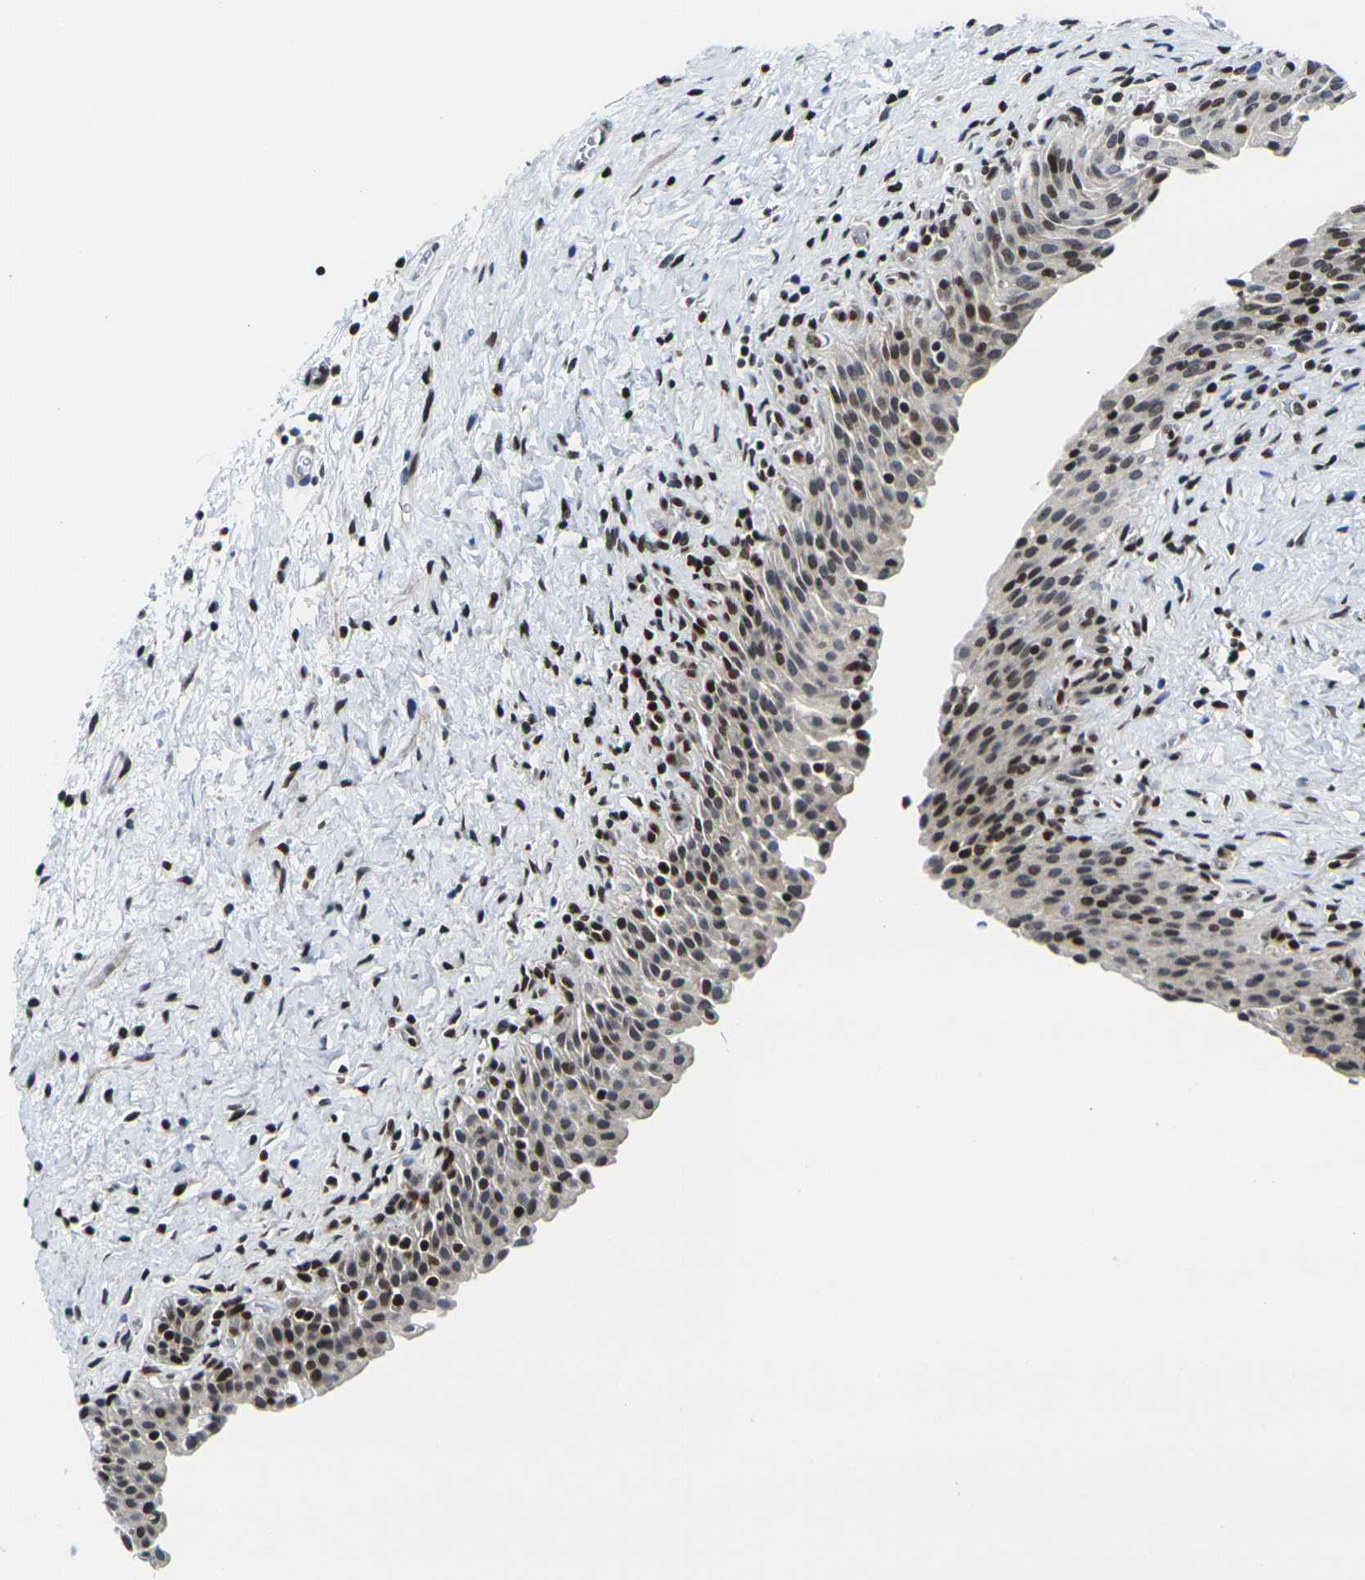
{"staining": {"intensity": "moderate", "quantity": "25%-75%", "location": "nuclear"}, "tissue": "urinary bladder", "cell_type": "Urothelial cells", "image_type": "normal", "snomed": [{"axis": "morphology", "description": "Normal tissue, NOS"}, {"axis": "topography", "description": "Urinary bladder"}], "caption": "Immunohistochemical staining of normal urinary bladder shows moderate nuclear protein positivity in approximately 25%-75% of urothelial cells.", "gene": "H1", "patient": {"sex": "male", "age": 51}}